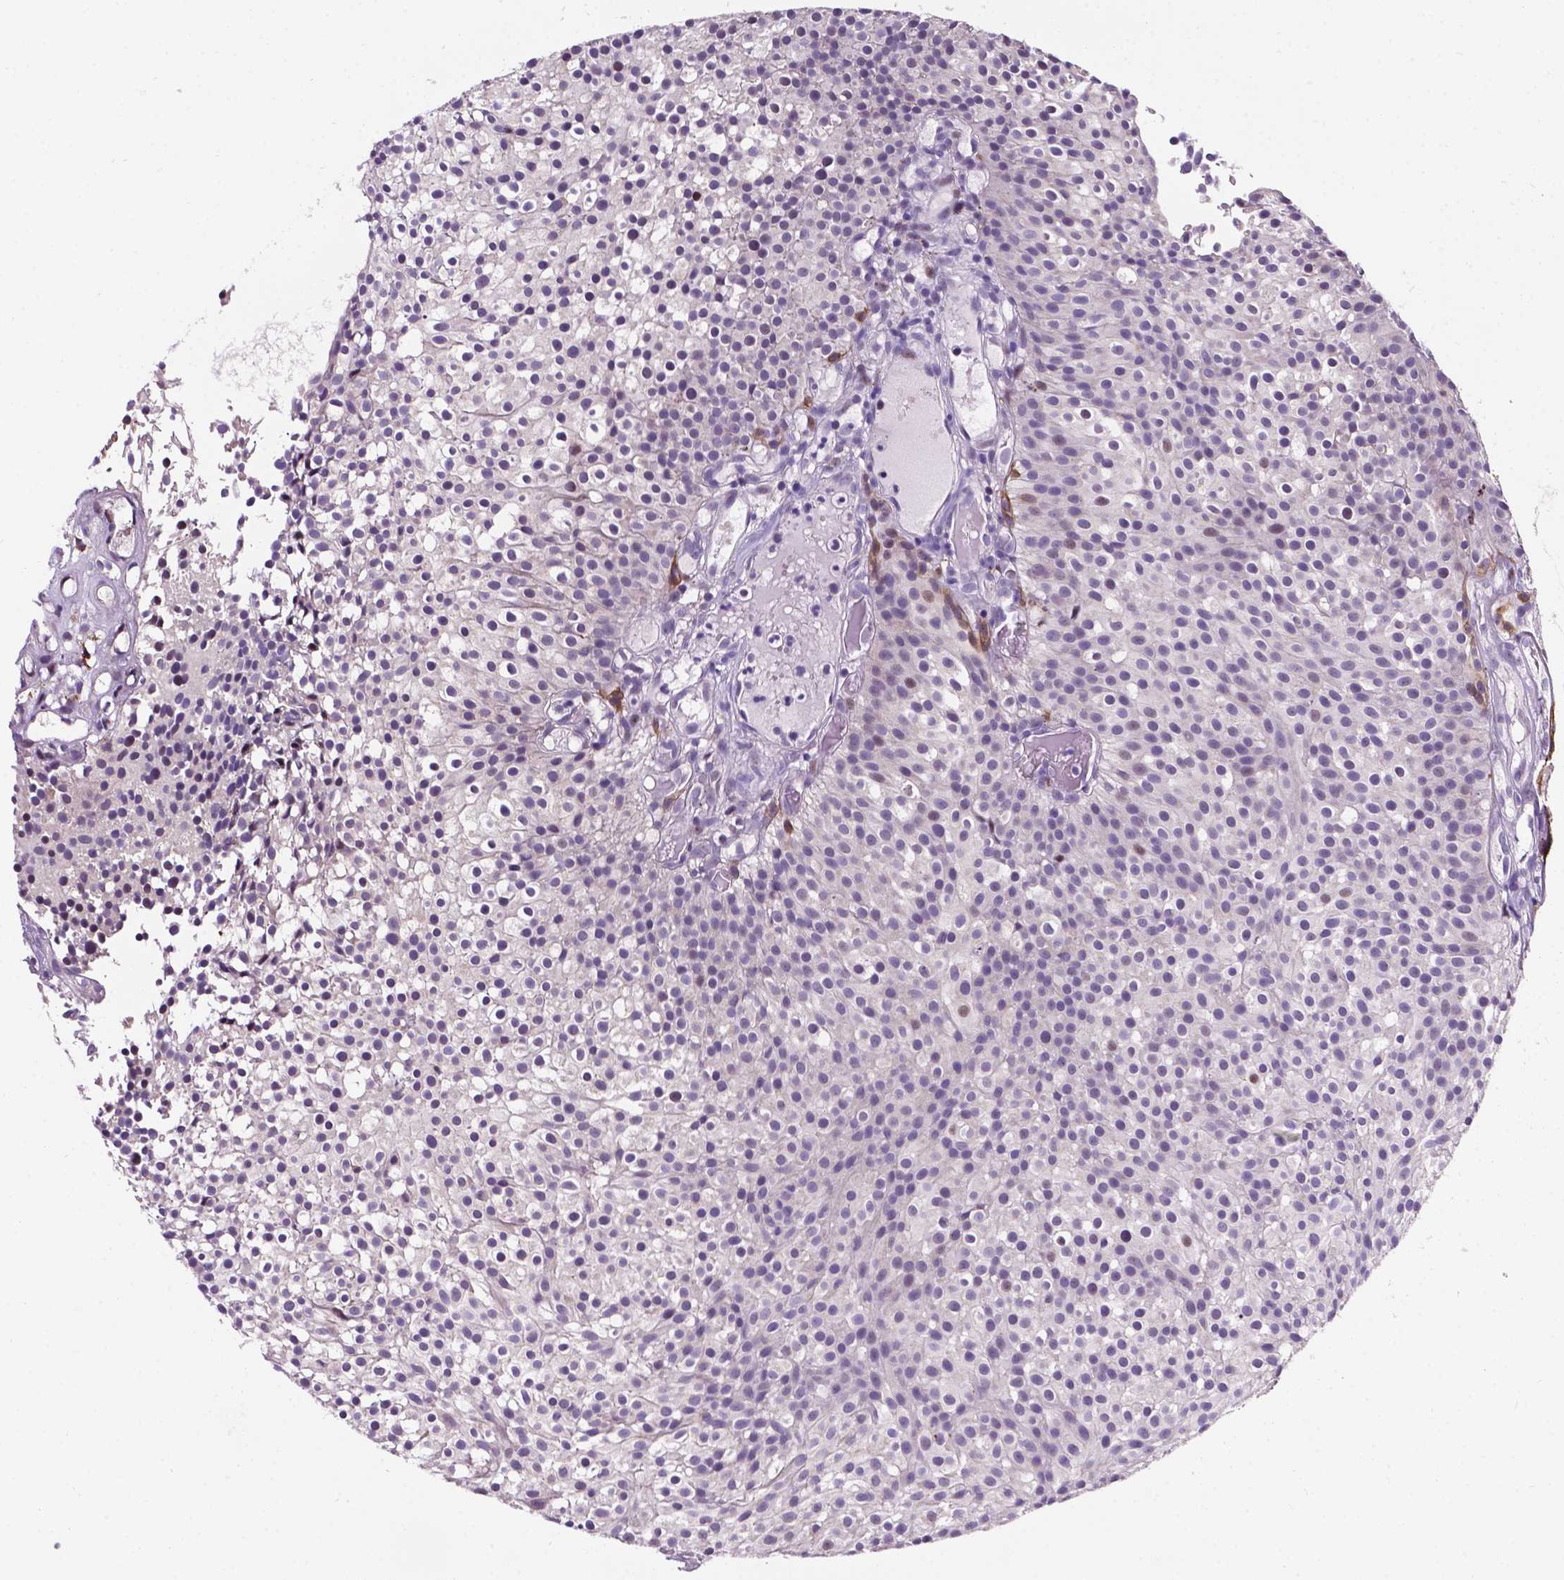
{"staining": {"intensity": "negative", "quantity": "none", "location": "none"}, "tissue": "urothelial cancer", "cell_type": "Tumor cells", "image_type": "cancer", "snomed": [{"axis": "morphology", "description": "Urothelial carcinoma, Low grade"}, {"axis": "topography", "description": "Urinary bladder"}], "caption": "Urothelial cancer stained for a protein using immunohistochemistry displays no staining tumor cells.", "gene": "SMAD3", "patient": {"sex": "male", "age": 63}}